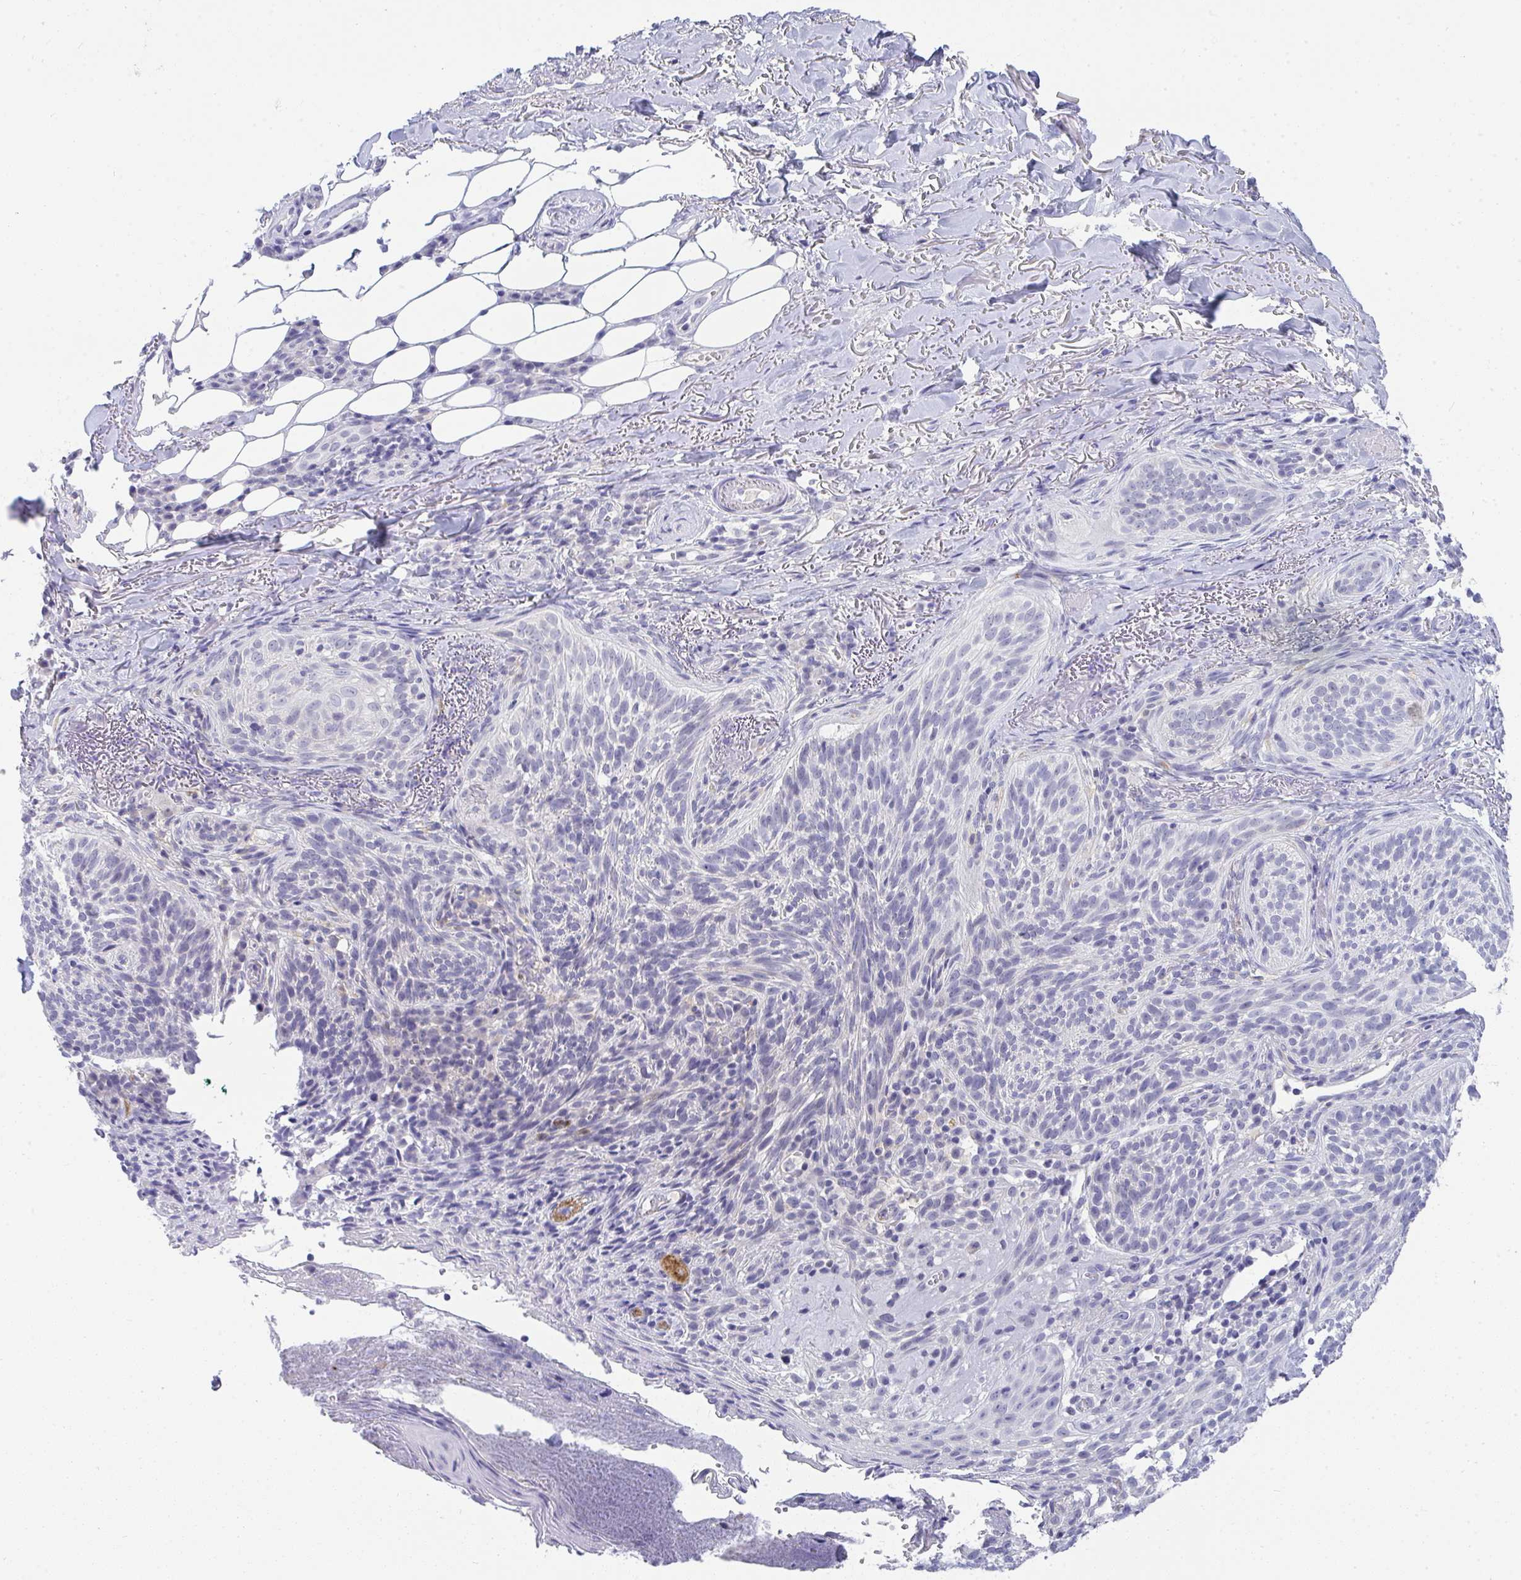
{"staining": {"intensity": "negative", "quantity": "none", "location": "none"}, "tissue": "skin cancer", "cell_type": "Tumor cells", "image_type": "cancer", "snomed": [{"axis": "morphology", "description": "Basal cell carcinoma"}, {"axis": "topography", "description": "Skin"}, {"axis": "topography", "description": "Skin of head"}], "caption": "This is an IHC histopathology image of basal cell carcinoma (skin). There is no expression in tumor cells.", "gene": "TMEM82", "patient": {"sex": "male", "age": 62}}